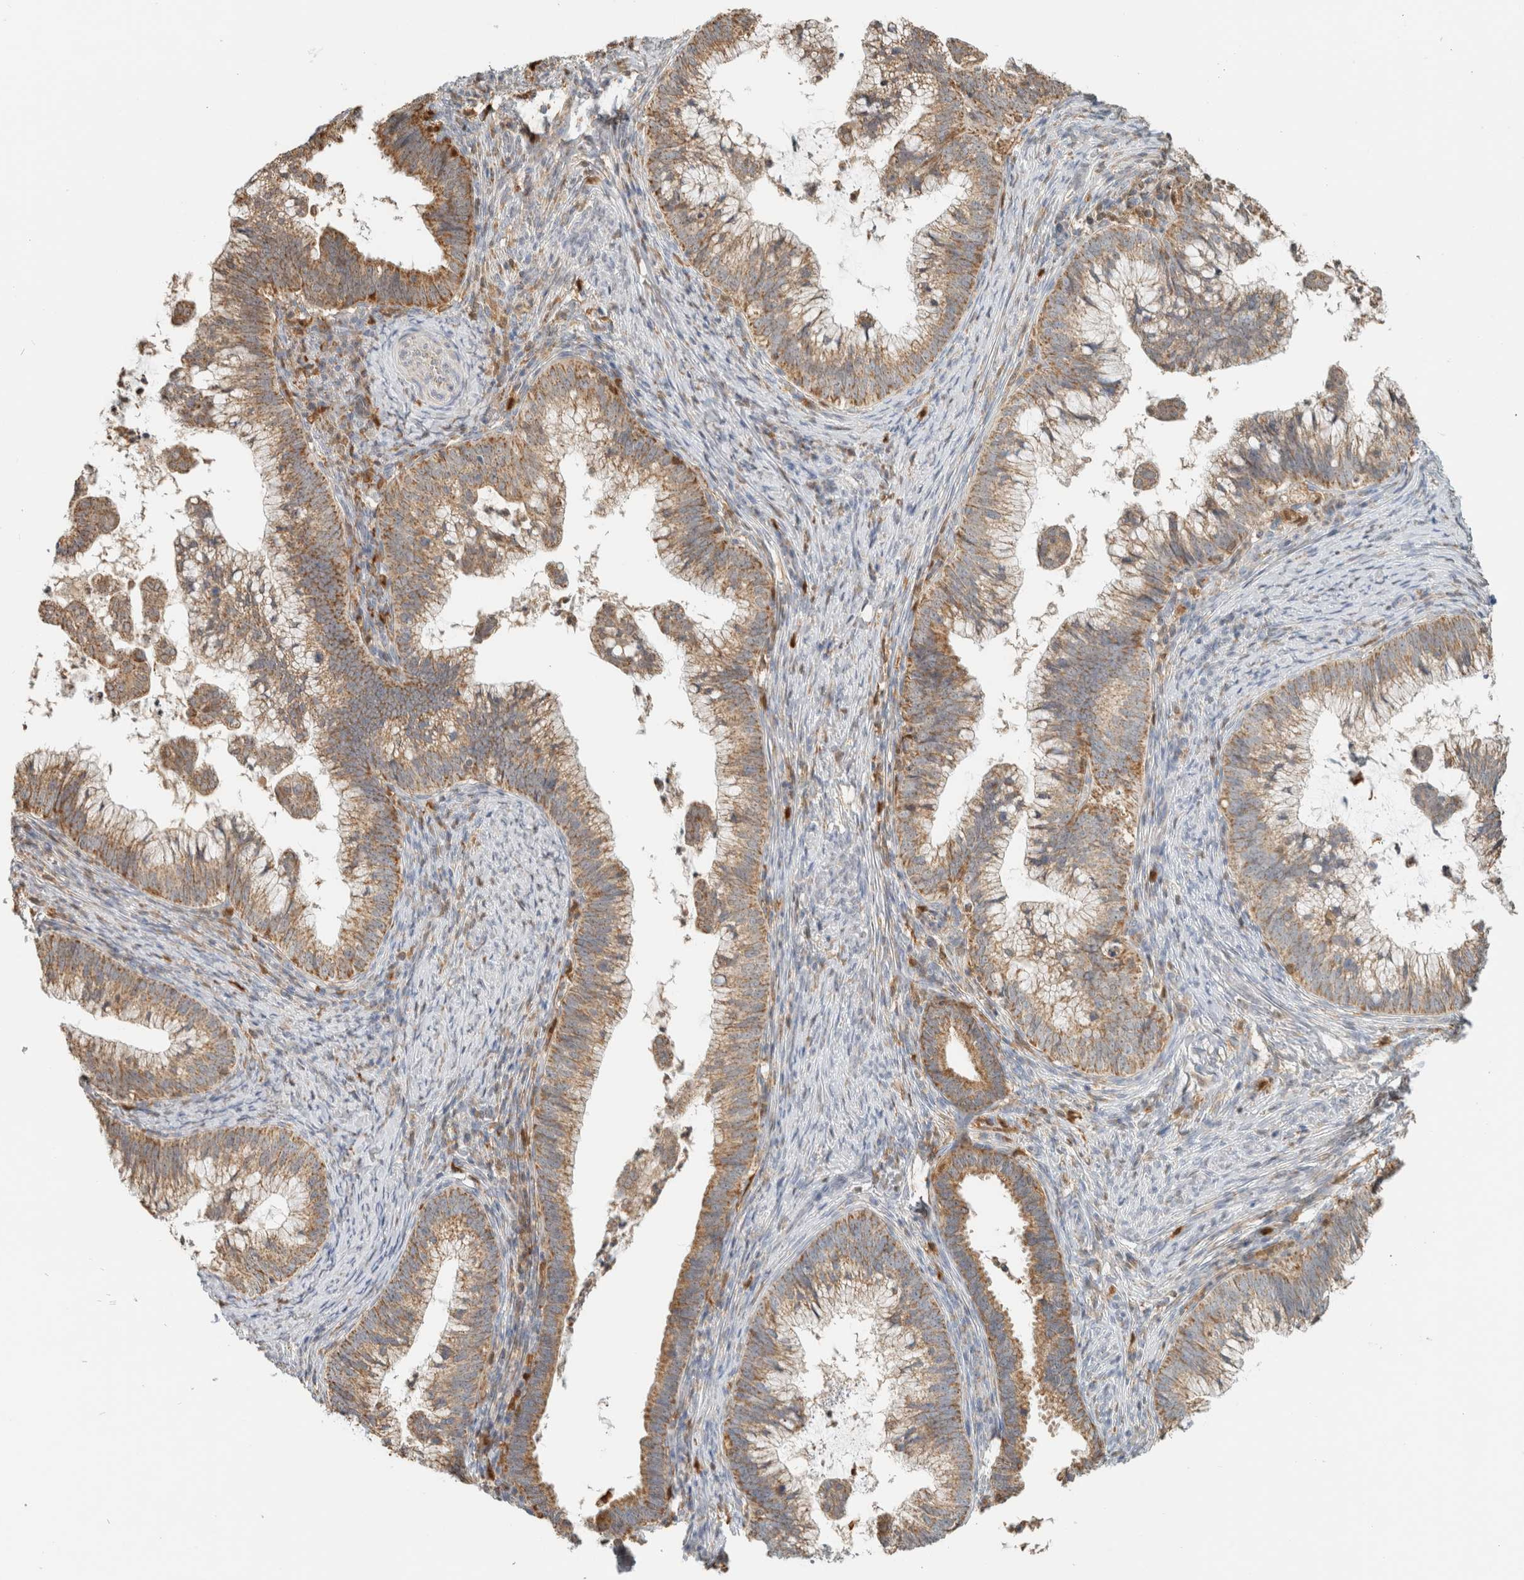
{"staining": {"intensity": "moderate", "quantity": ">75%", "location": "cytoplasmic/membranous"}, "tissue": "cervical cancer", "cell_type": "Tumor cells", "image_type": "cancer", "snomed": [{"axis": "morphology", "description": "Adenocarcinoma, NOS"}, {"axis": "topography", "description": "Cervix"}], "caption": "An immunohistochemistry (IHC) photomicrograph of neoplastic tissue is shown. Protein staining in brown shows moderate cytoplasmic/membranous positivity in adenocarcinoma (cervical) within tumor cells. Using DAB (3,3'-diaminobenzidine) (brown) and hematoxylin (blue) stains, captured at high magnification using brightfield microscopy.", "gene": "CAPG", "patient": {"sex": "female", "age": 36}}